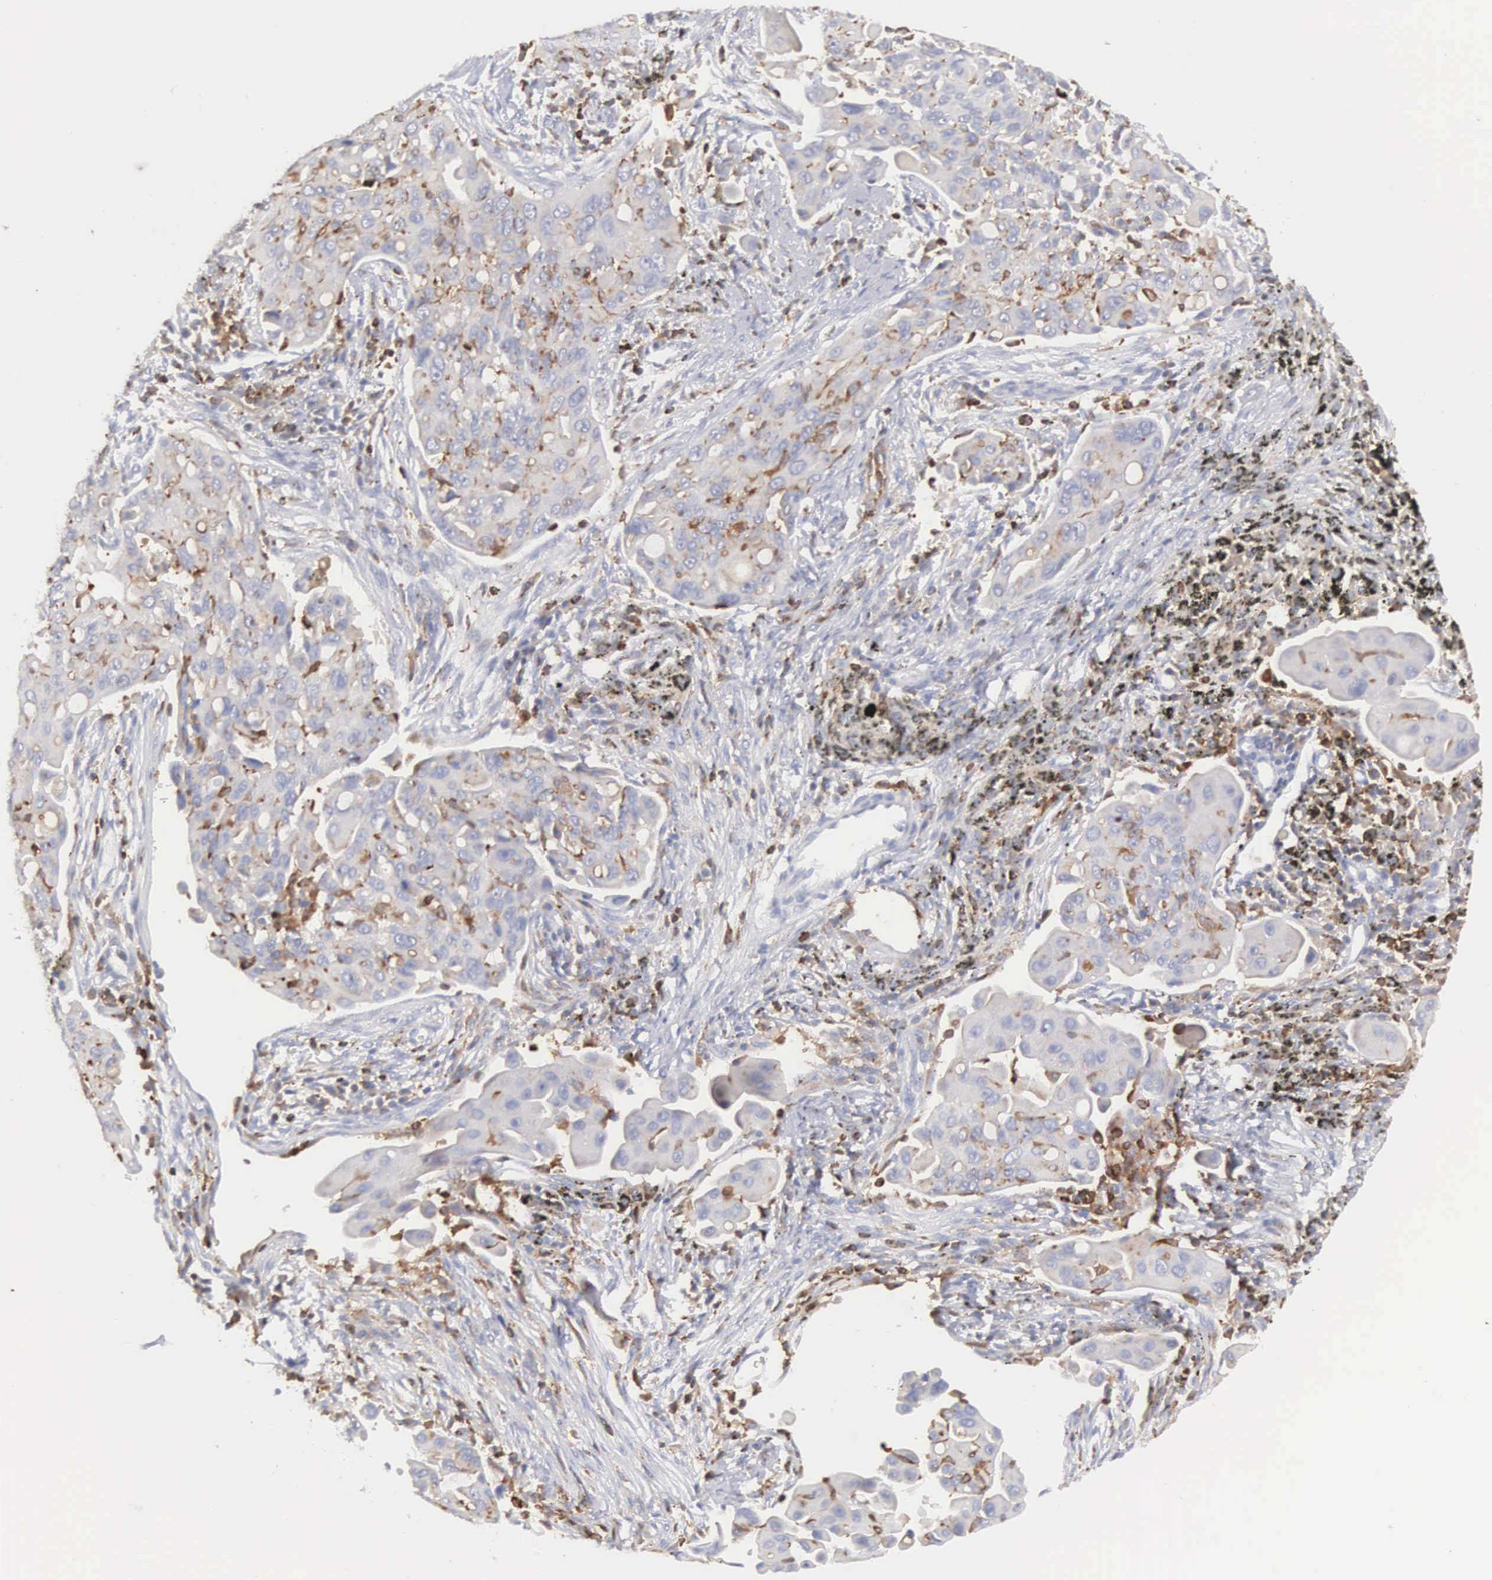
{"staining": {"intensity": "weak", "quantity": "25%-75%", "location": "cytoplasmic/membranous"}, "tissue": "lung cancer", "cell_type": "Tumor cells", "image_type": "cancer", "snomed": [{"axis": "morphology", "description": "Adenocarcinoma, NOS"}, {"axis": "topography", "description": "Lung"}], "caption": "Immunohistochemical staining of human adenocarcinoma (lung) demonstrates weak cytoplasmic/membranous protein staining in approximately 25%-75% of tumor cells.", "gene": "SH3BP1", "patient": {"sex": "male", "age": 68}}